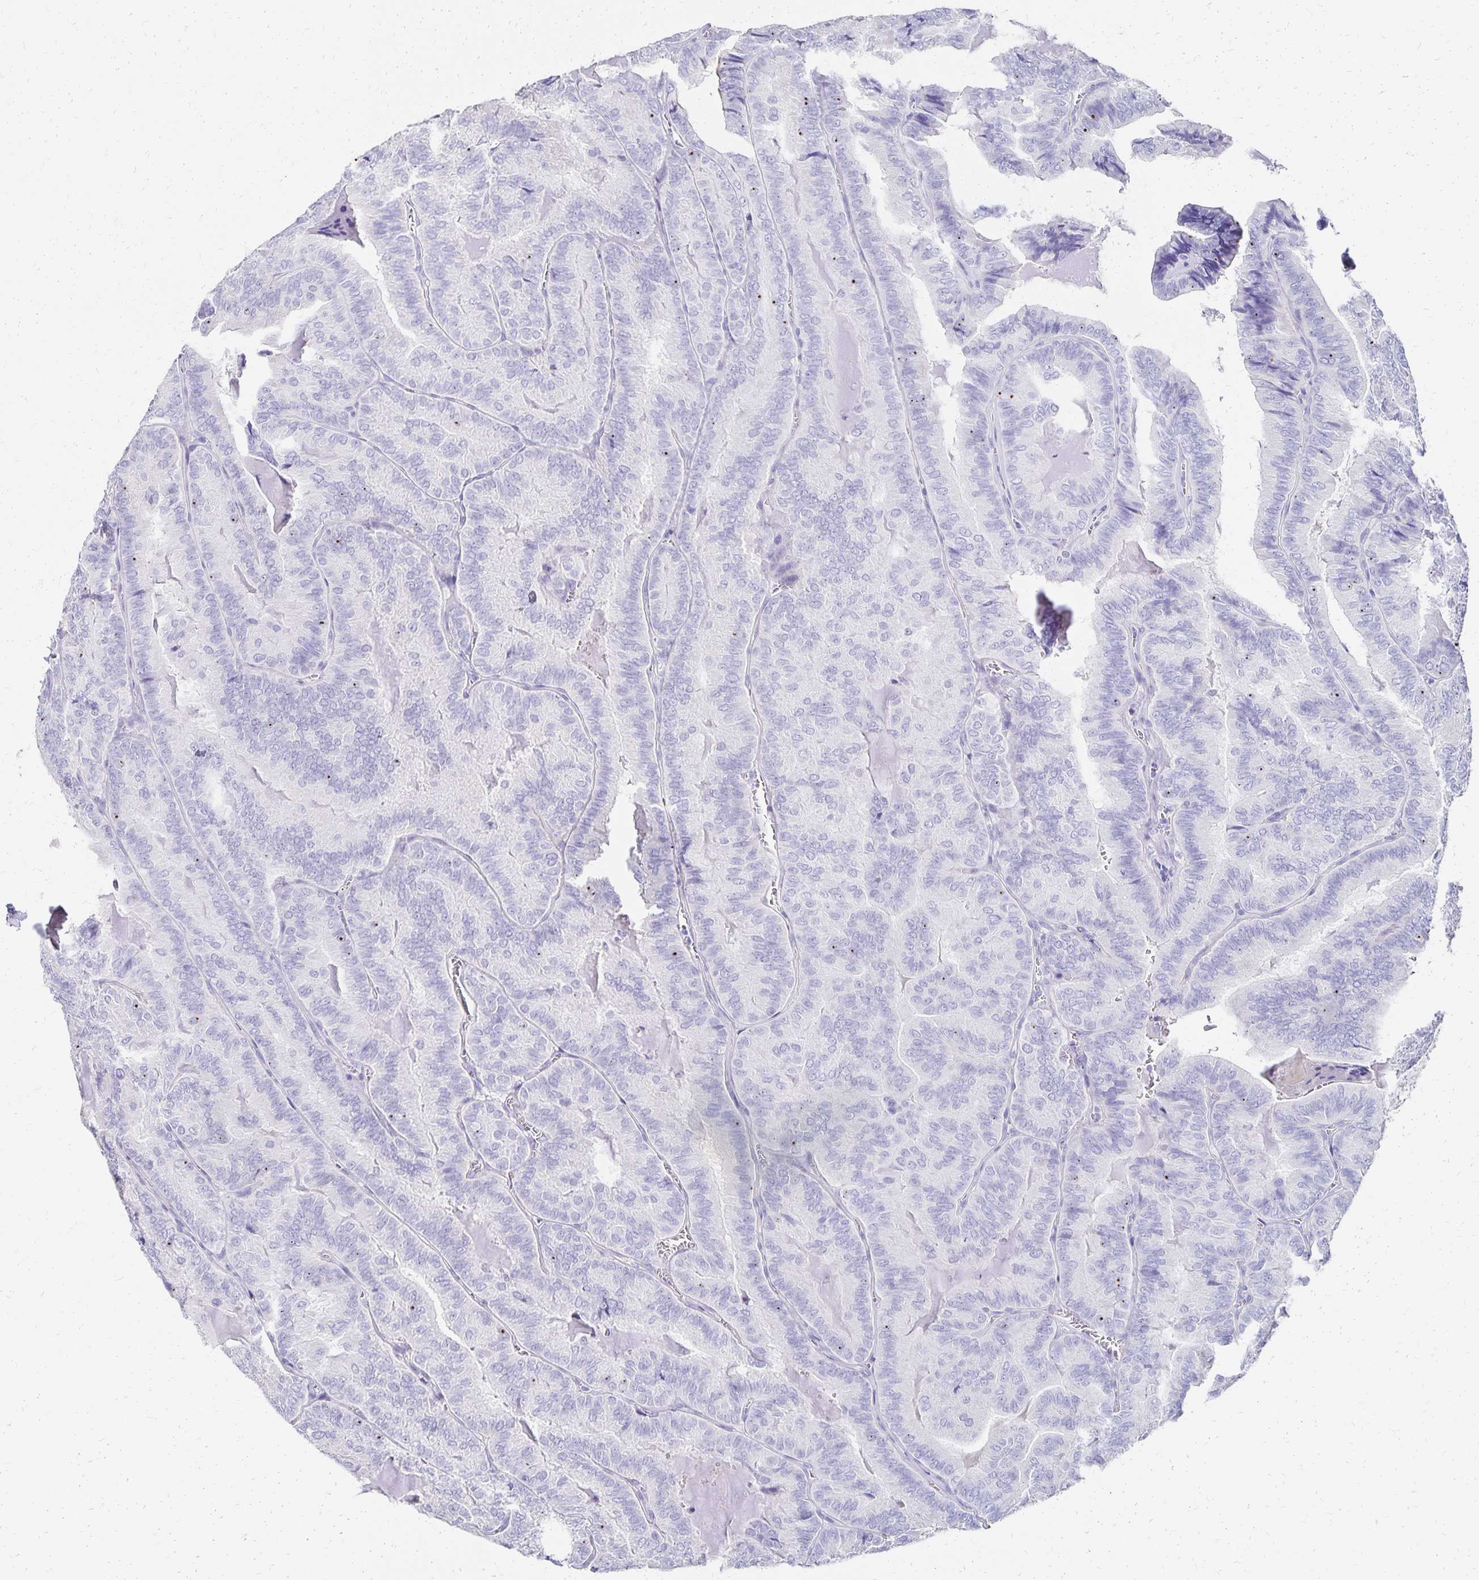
{"staining": {"intensity": "negative", "quantity": "none", "location": "none"}, "tissue": "thyroid cancer", "cell_type": "Tumor cells", "image_type": "cancer", "snomed": [{"axis": "morphology", "description": "Papillary adenocarcinoma, NOS"}, {"axis": "topography", "description": "Thyroid gland"}], "caption": "High power microscopy photomicrograph of an IHC photomicrograph of thyroid cancer, revealing no significant staining in tumor cells. (DAB (3,3'-diaminobenzidine) immunohistochemistry (IHC) visualized using brightfield microscopy, high magnification).", "gene": "DYNLT4", "patient": {"sex": "female", "age": 75}}